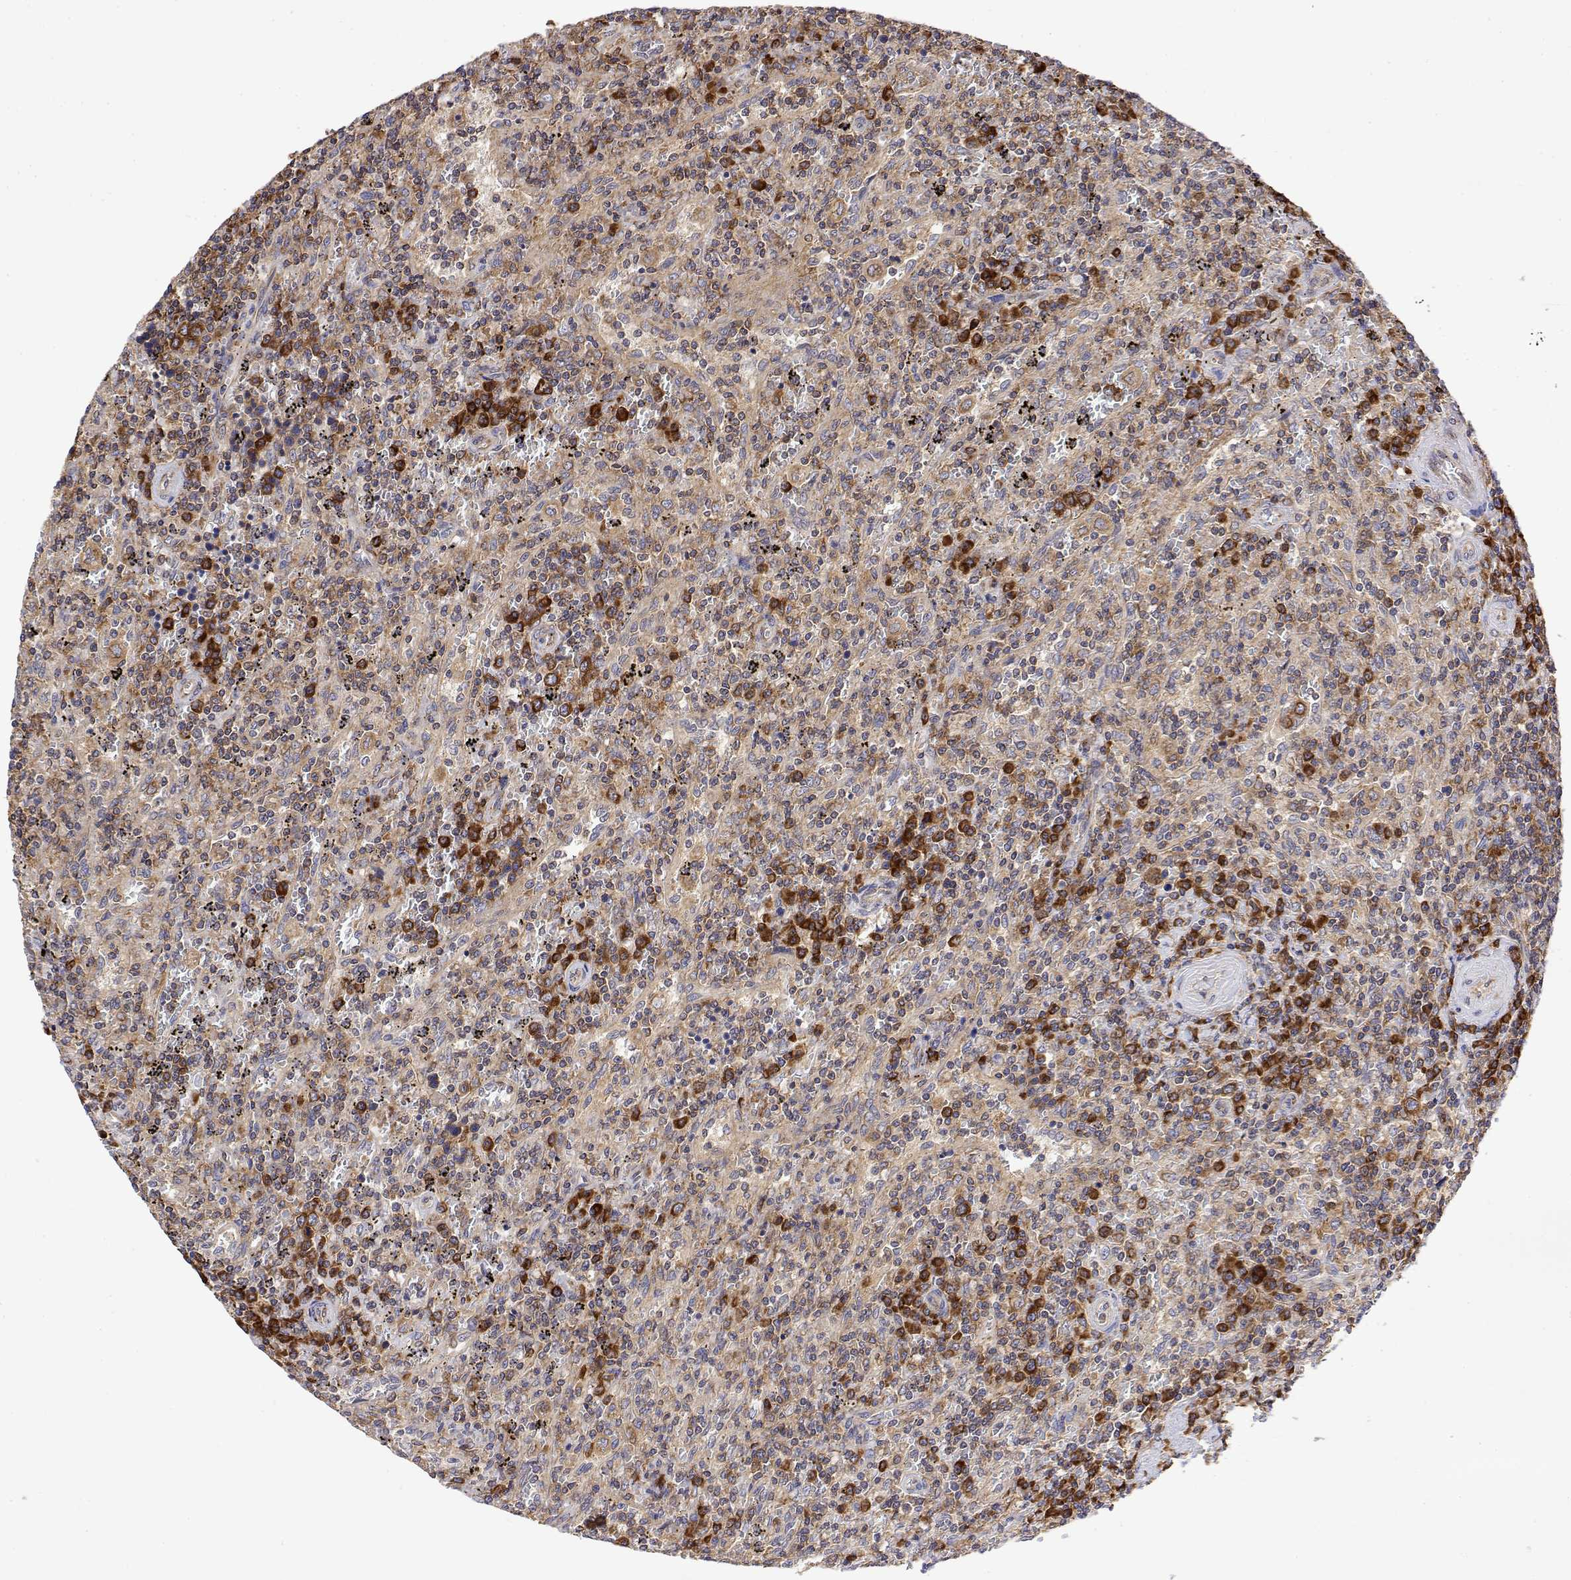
{"staining": {"intensity": "strong", "quantity": "<25%", "location": "cytoplasmic/membranous"}, "tissue": "lymphoma", "cell_type": "Tumor cells", "image_type": "cancer", "snomed": [{"axis": "morphology", "description": "Malignant lymphoma, non-Hodgkin's type, Low grade"}, {"axis": "topography", "description": "Spleen"}], "caption": "A brown stain labels strong cytoplasmic/membranous positivity of a protein in malignant lymphoma, non-Hodgkin's type (low-grade) tumor cells. (DAB IHC with brightfield microscopy, high magnification).", "gene": "EEF1G", "patient": {"sex": "male", "age": 62}}